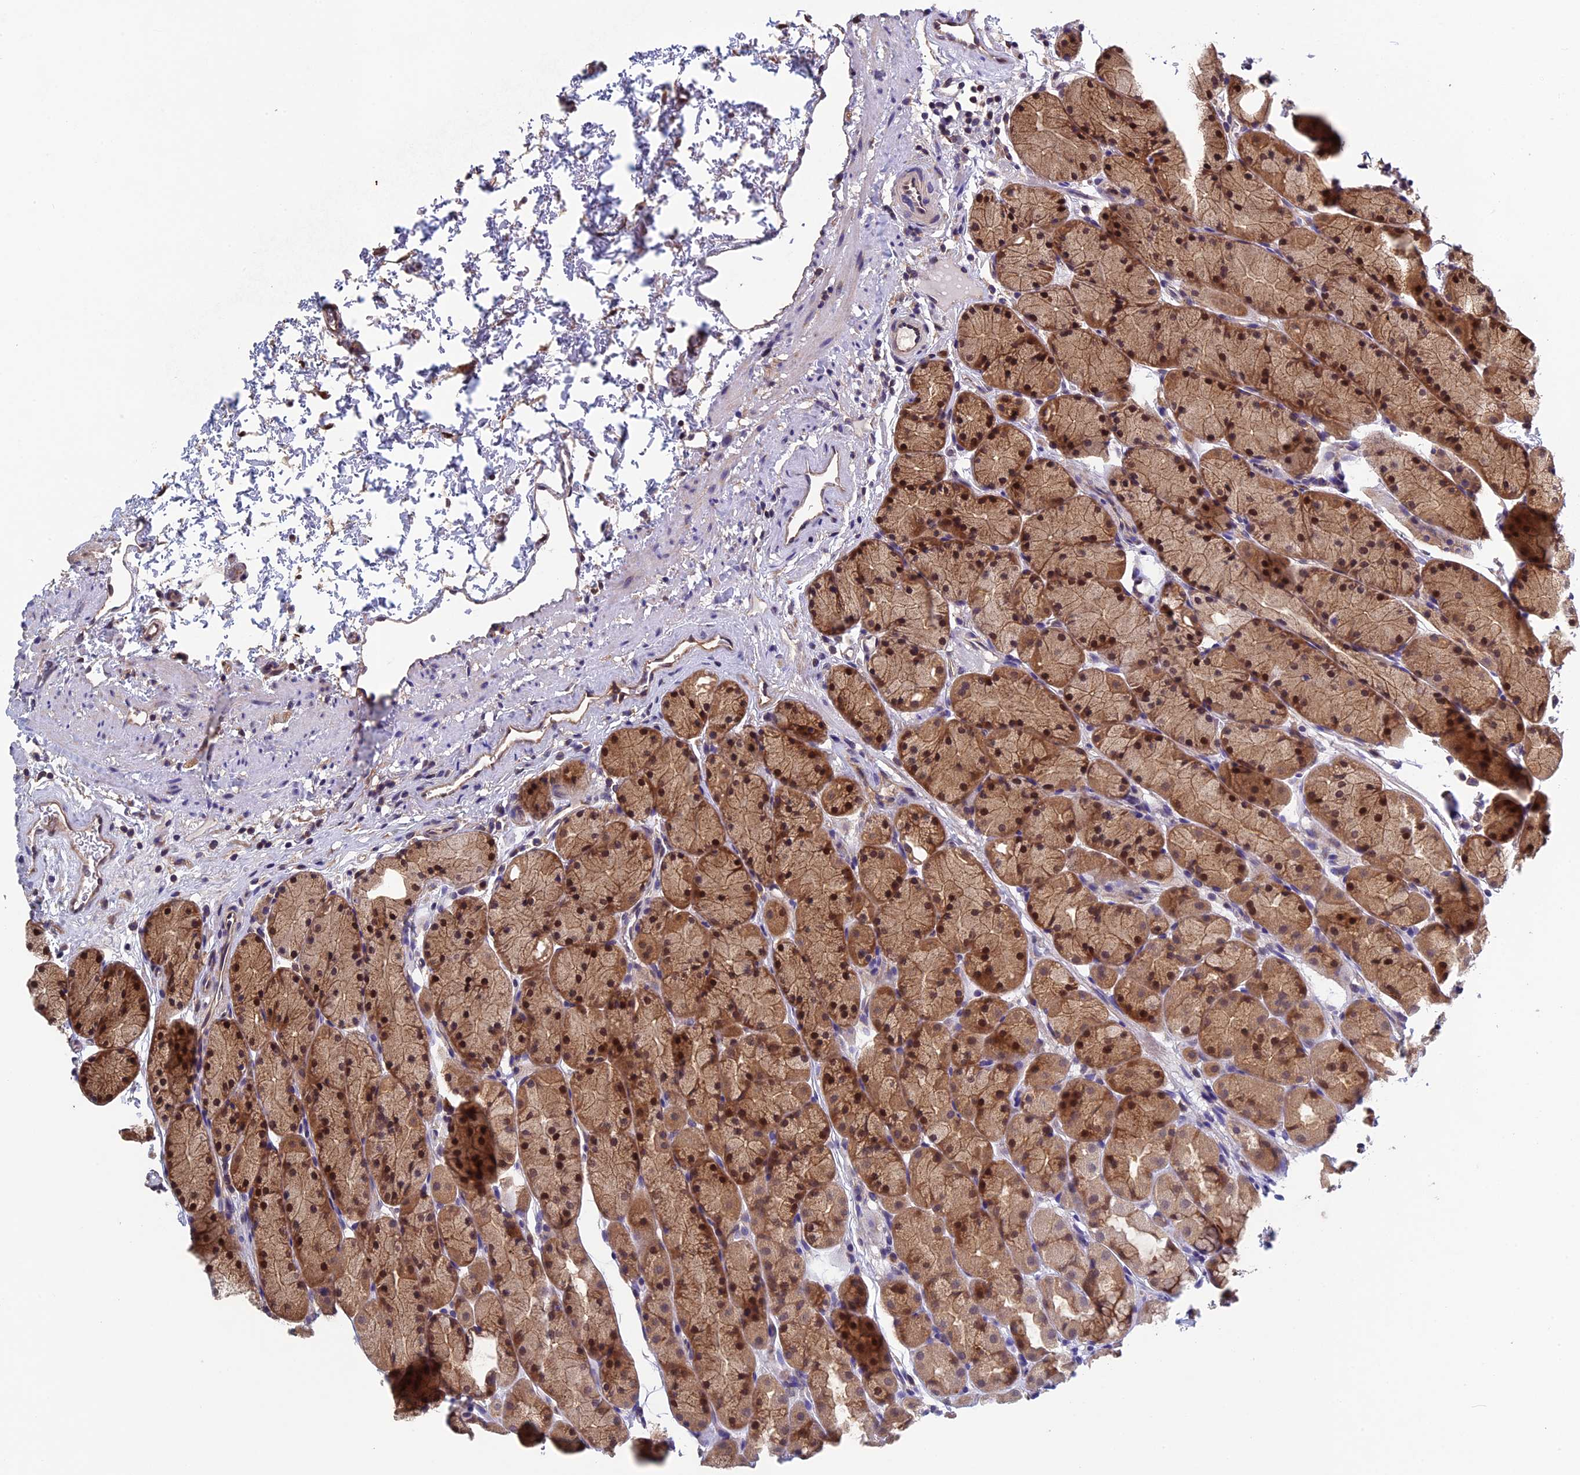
{"staining": {"intensity": "moderate", "quantity": ">75%", "location": "cytoplasmic/membranous,nuclear"}, "tissue": "stomach", "cell_type": "Glandular cells", "image_type": "normal", "snomed": [{"axis": "morphology", "description": "Normal tissue, NOS"}, {"axis": "topography", "description": "Stomach, upper"}, {"axis": "topography", "description": "Stomach"}], "caption": "Stomach was stained to show a protein in brown. There is medium levels of moderate cytoplasmic/membranous,nuclear expression in approximately >75% of glandular cells.", "gene": "LCMT1", "patient": {"sex": "male", "age": 47}}